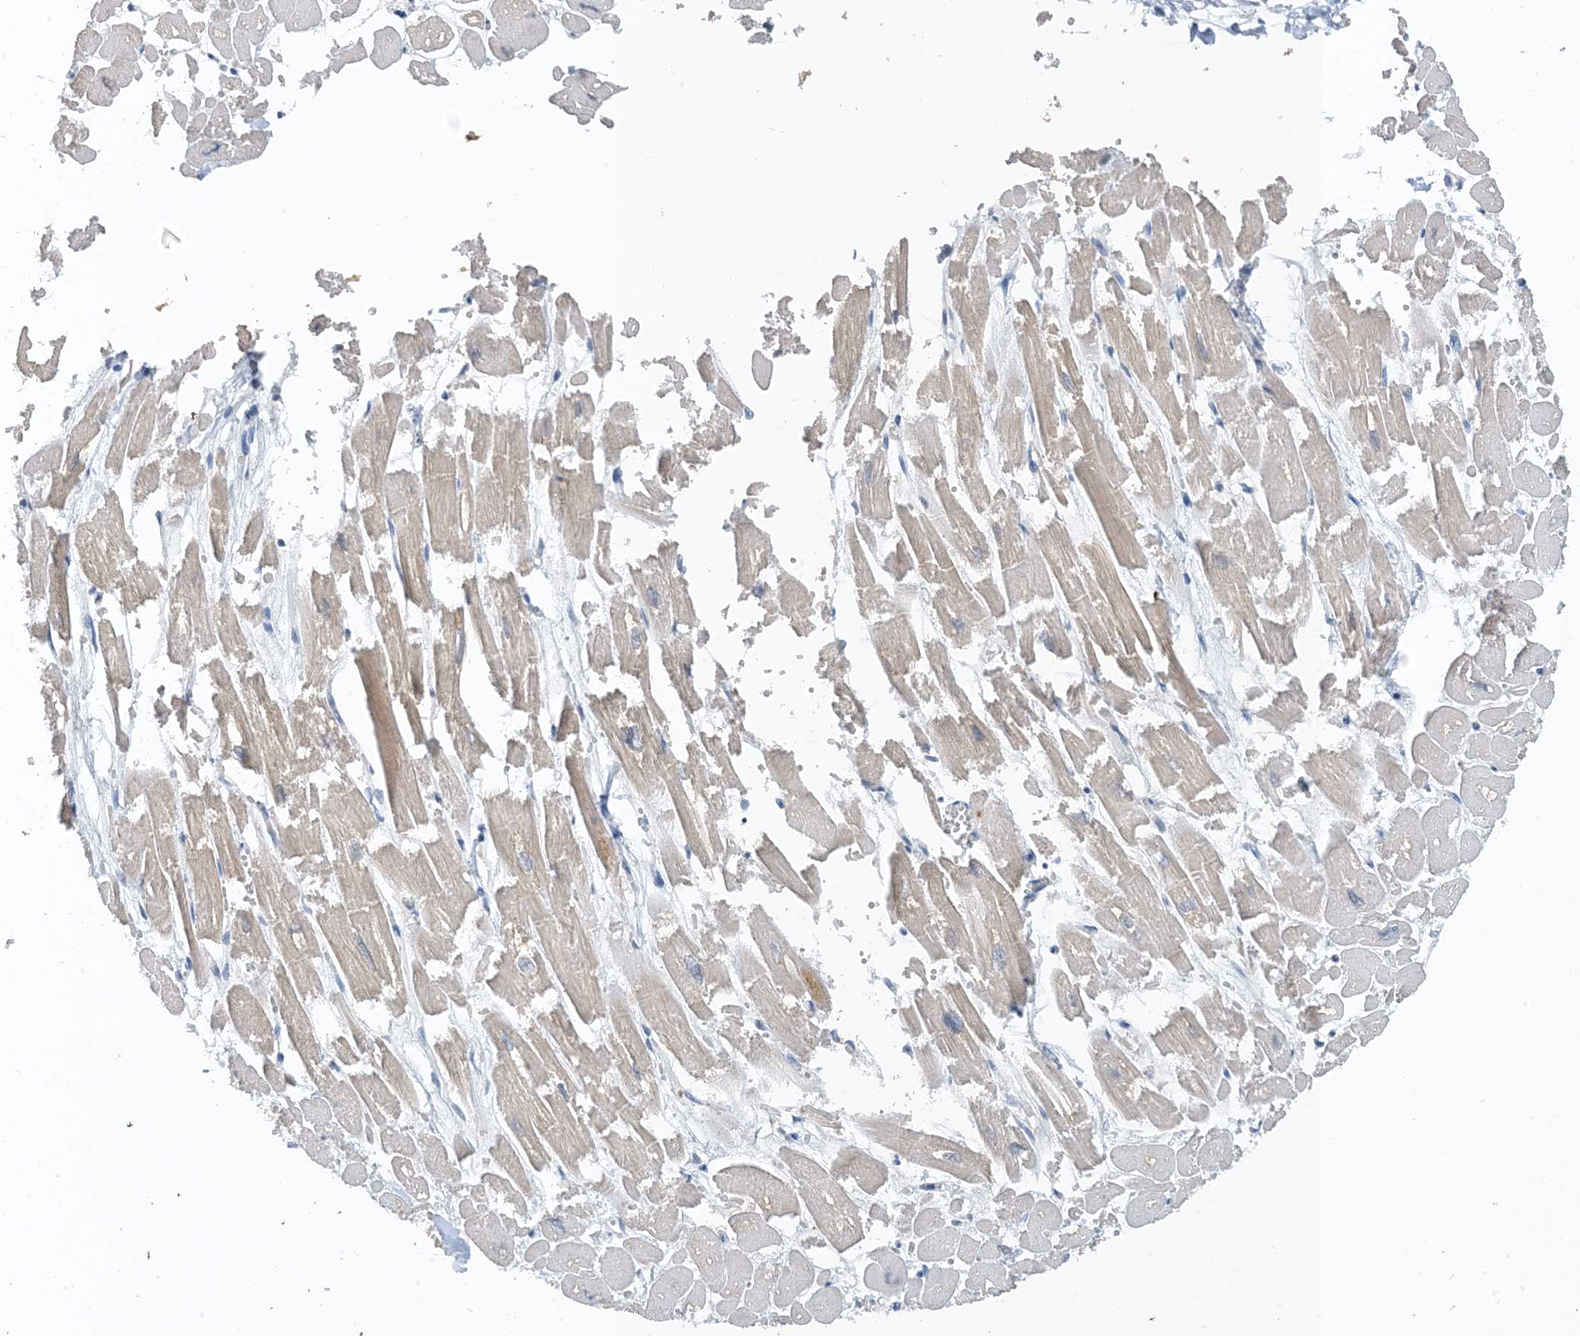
{"staining": {"intensity": "weak", "quantity": "<25%", "location": "cytoplasmic/membranous"}, "tissue": "heart muscle", "cell_type": "Cardiomyocytes", "image_type": "normal", "snomed": [{"axis": "morphology", "description": "Normal tissue, NOS"}, {"axis": "topography", "description": "Heart"}], "caption": "Immunohistochemistry (IHC) micrograph of unremarkable human heart muscle stained for a protein (brown), which displays no staining in cardiomyocytes.", "gene": "CTRL", "patient": {"sex": "male", "age": 54}}